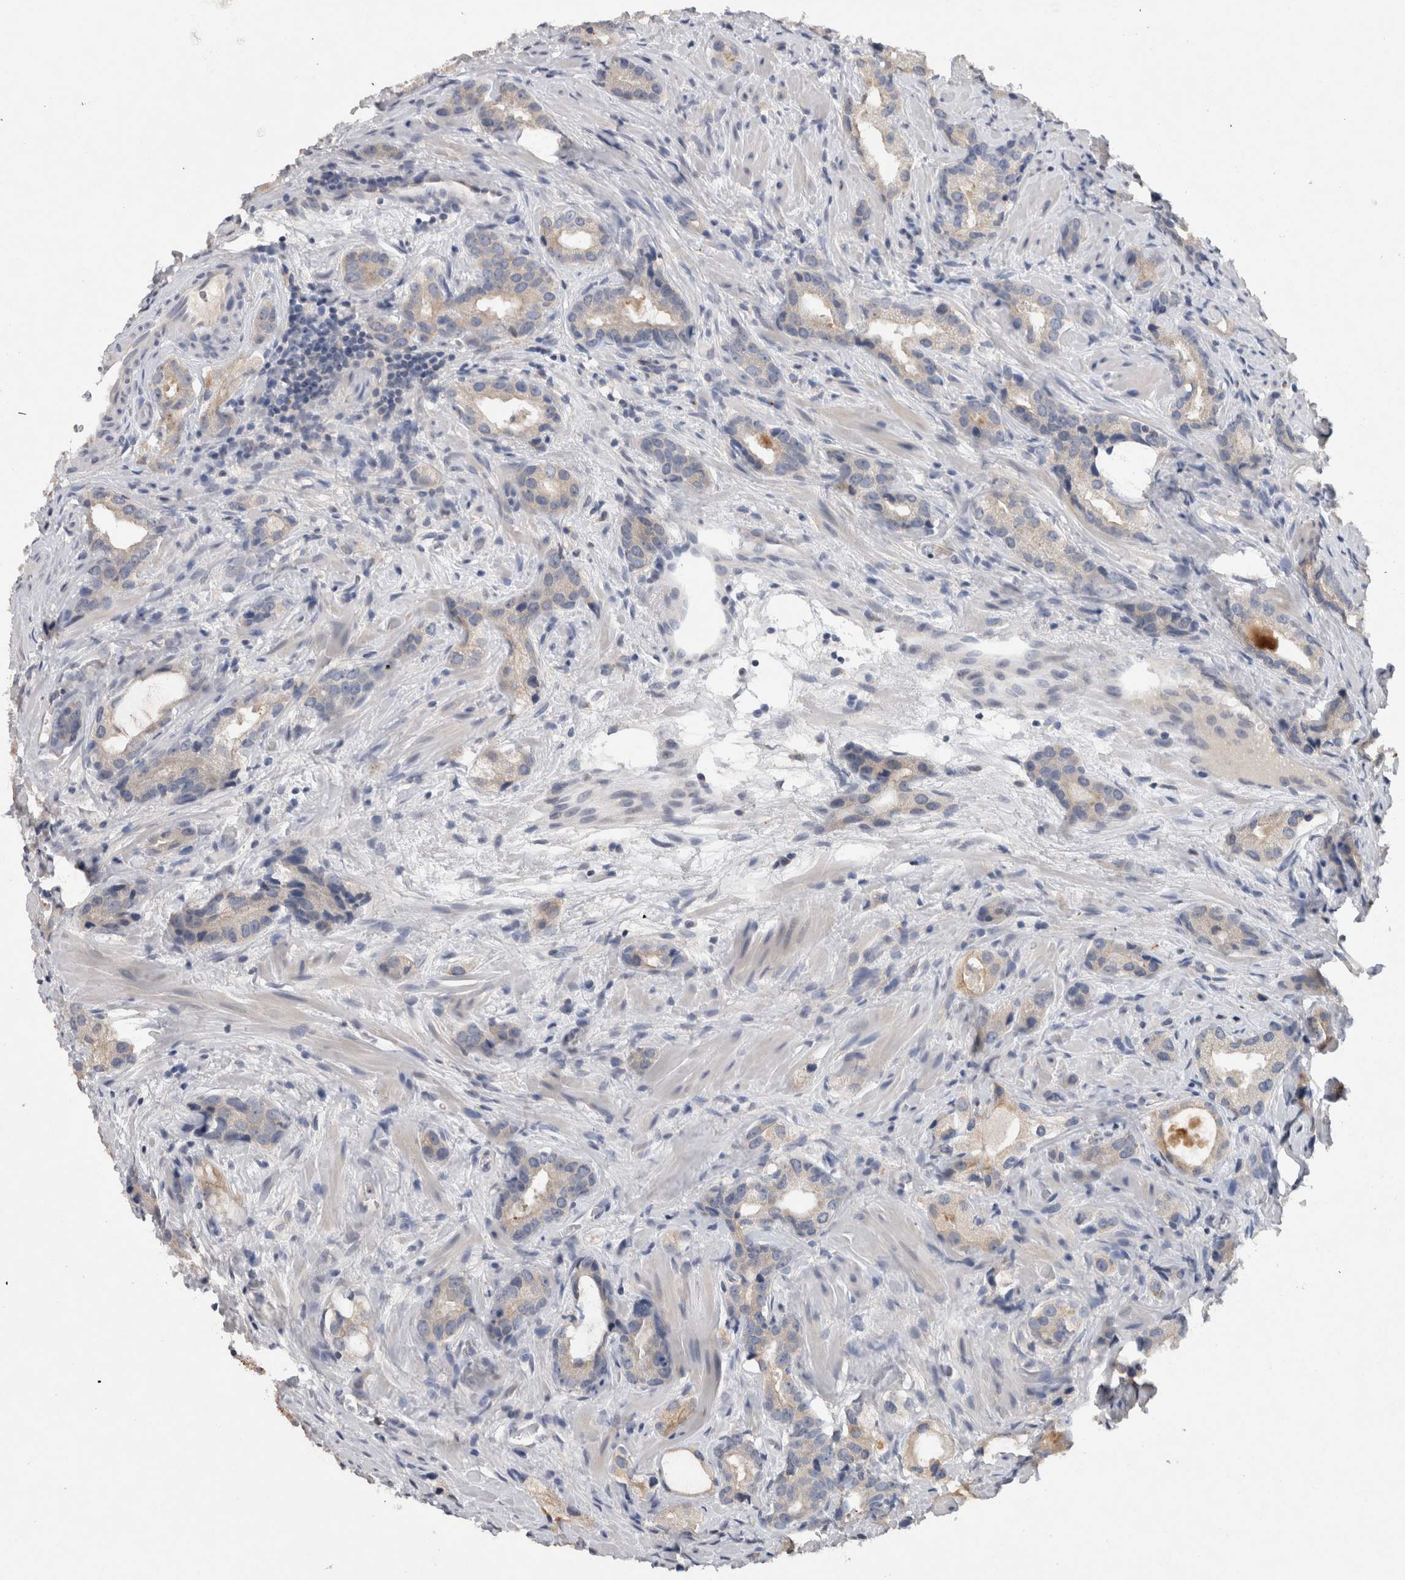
{"staining": {"intensity": "weak", "quantity": "<25%", "location": "cytoplasmic/membranous"}, "tissue": "prostate cancer", "cell_type": "Tumor cells", "image_type": "cancer", "snomed": [{"axis": "morphology", "description": "Adenocarcinoma, High grade"}, {"axis": "topography", "description": "Prostate"}], "caption": "Tumor cells are negative for brown protein staining in prostate cancer. Brightfield microscopy of immunohistochemistry (IHC) stained with DAB (brown) and hematoxylin (blue), captured at high magnification.", "gene": "HEXD", "patient": {"sex": "male", "age": 63}}